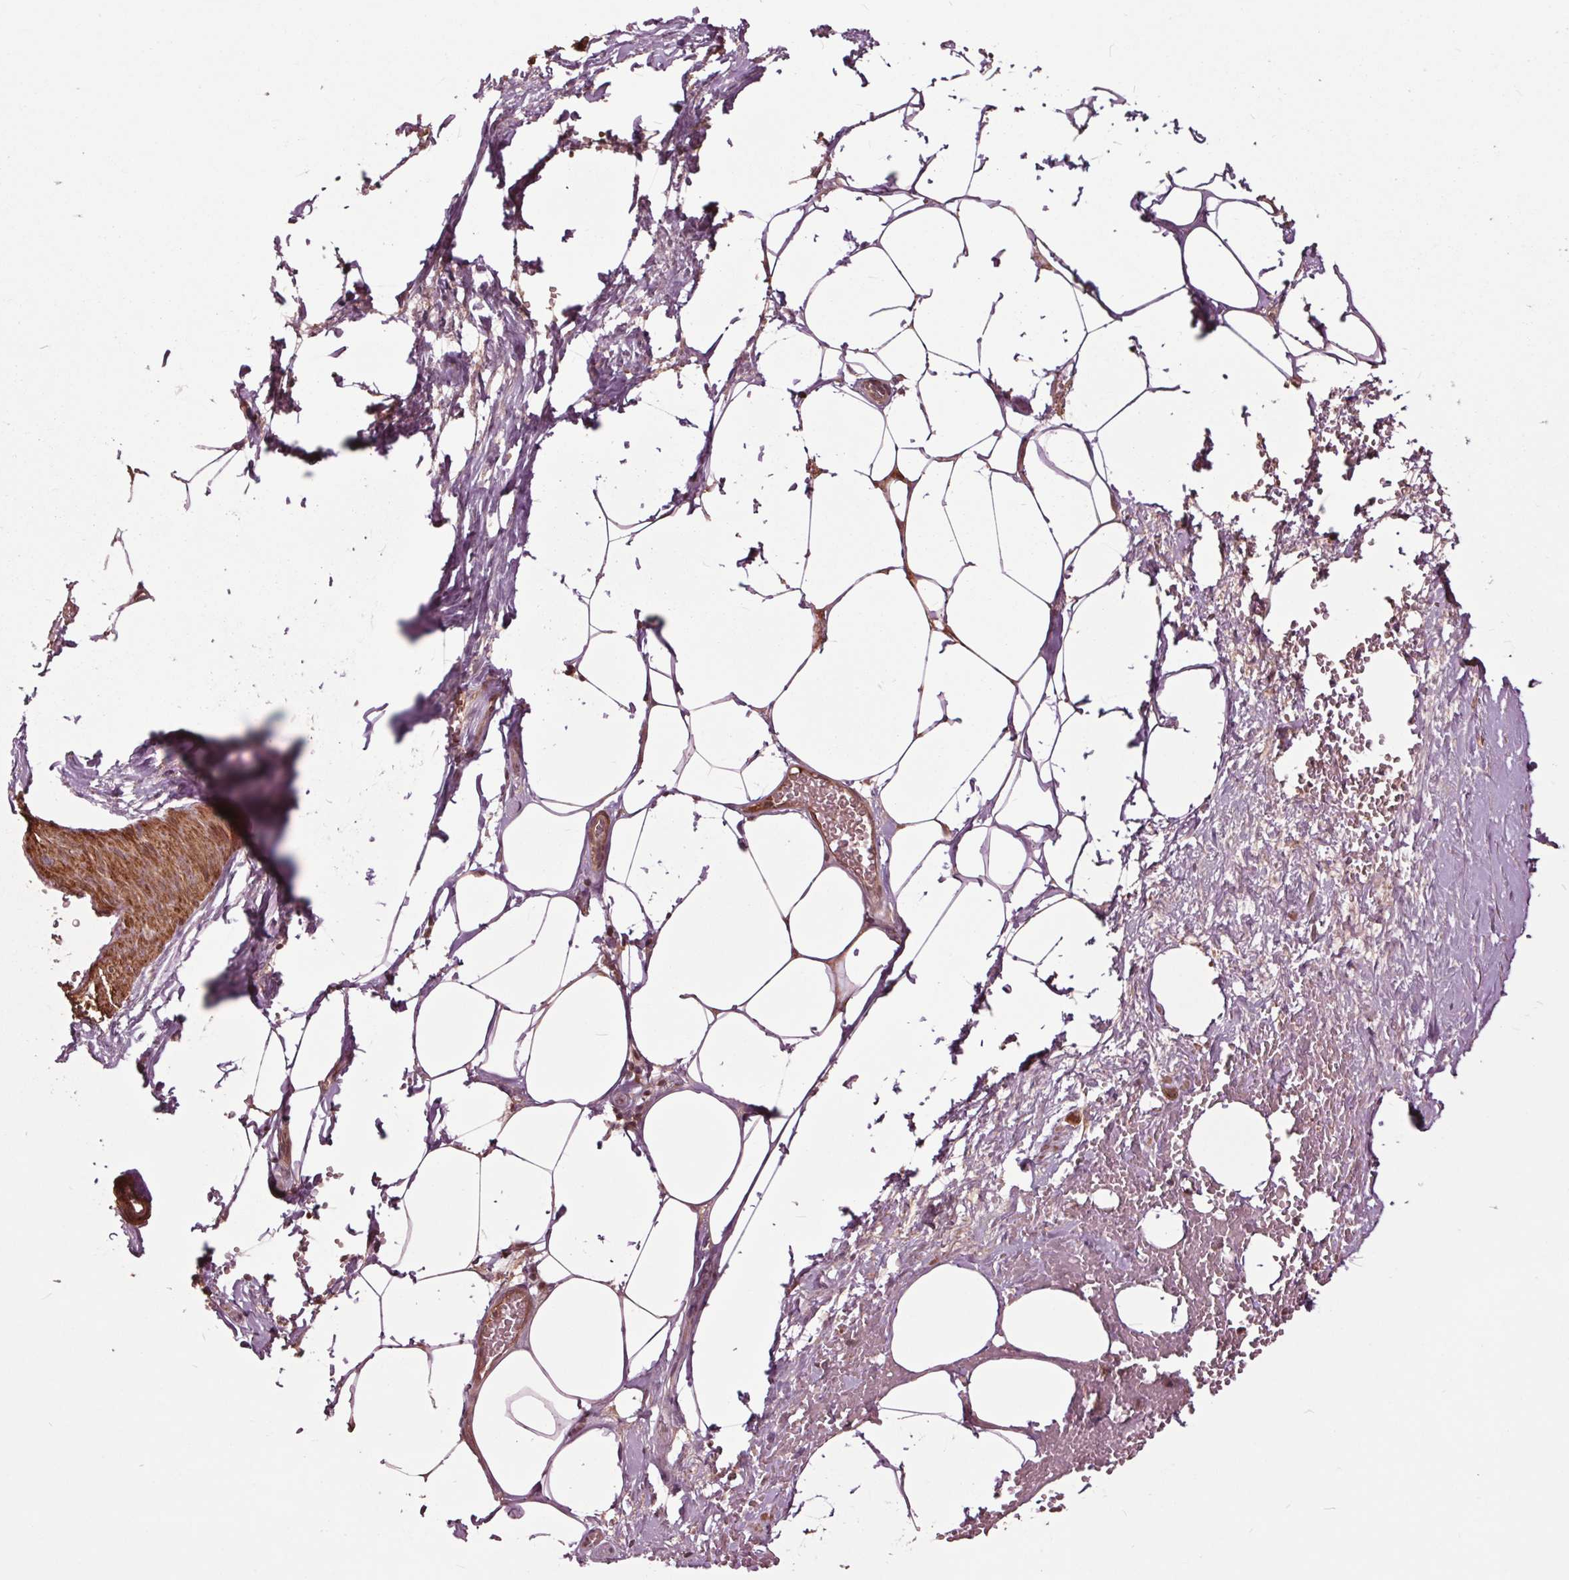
{"staining": {"intensity": "negative", "quantity": "none", "location": "none"}, "tissue": "adipose tissue", "cell_type": "Adipocytes", "image_type": "normal", "snomed": [{"axis": "morphology", "description": "Normal tissue, NOS"}, {"axis": "topography", "description": "Prostate"}, {"axis": "topography", "description": "Peripheral nerve tissue"}], "caption": "This is an IHC image of benign adipose tissue. There is no staining in adipocytes.", "gene": "CEP95", "patient": {"sex": "male", "age": 55}}